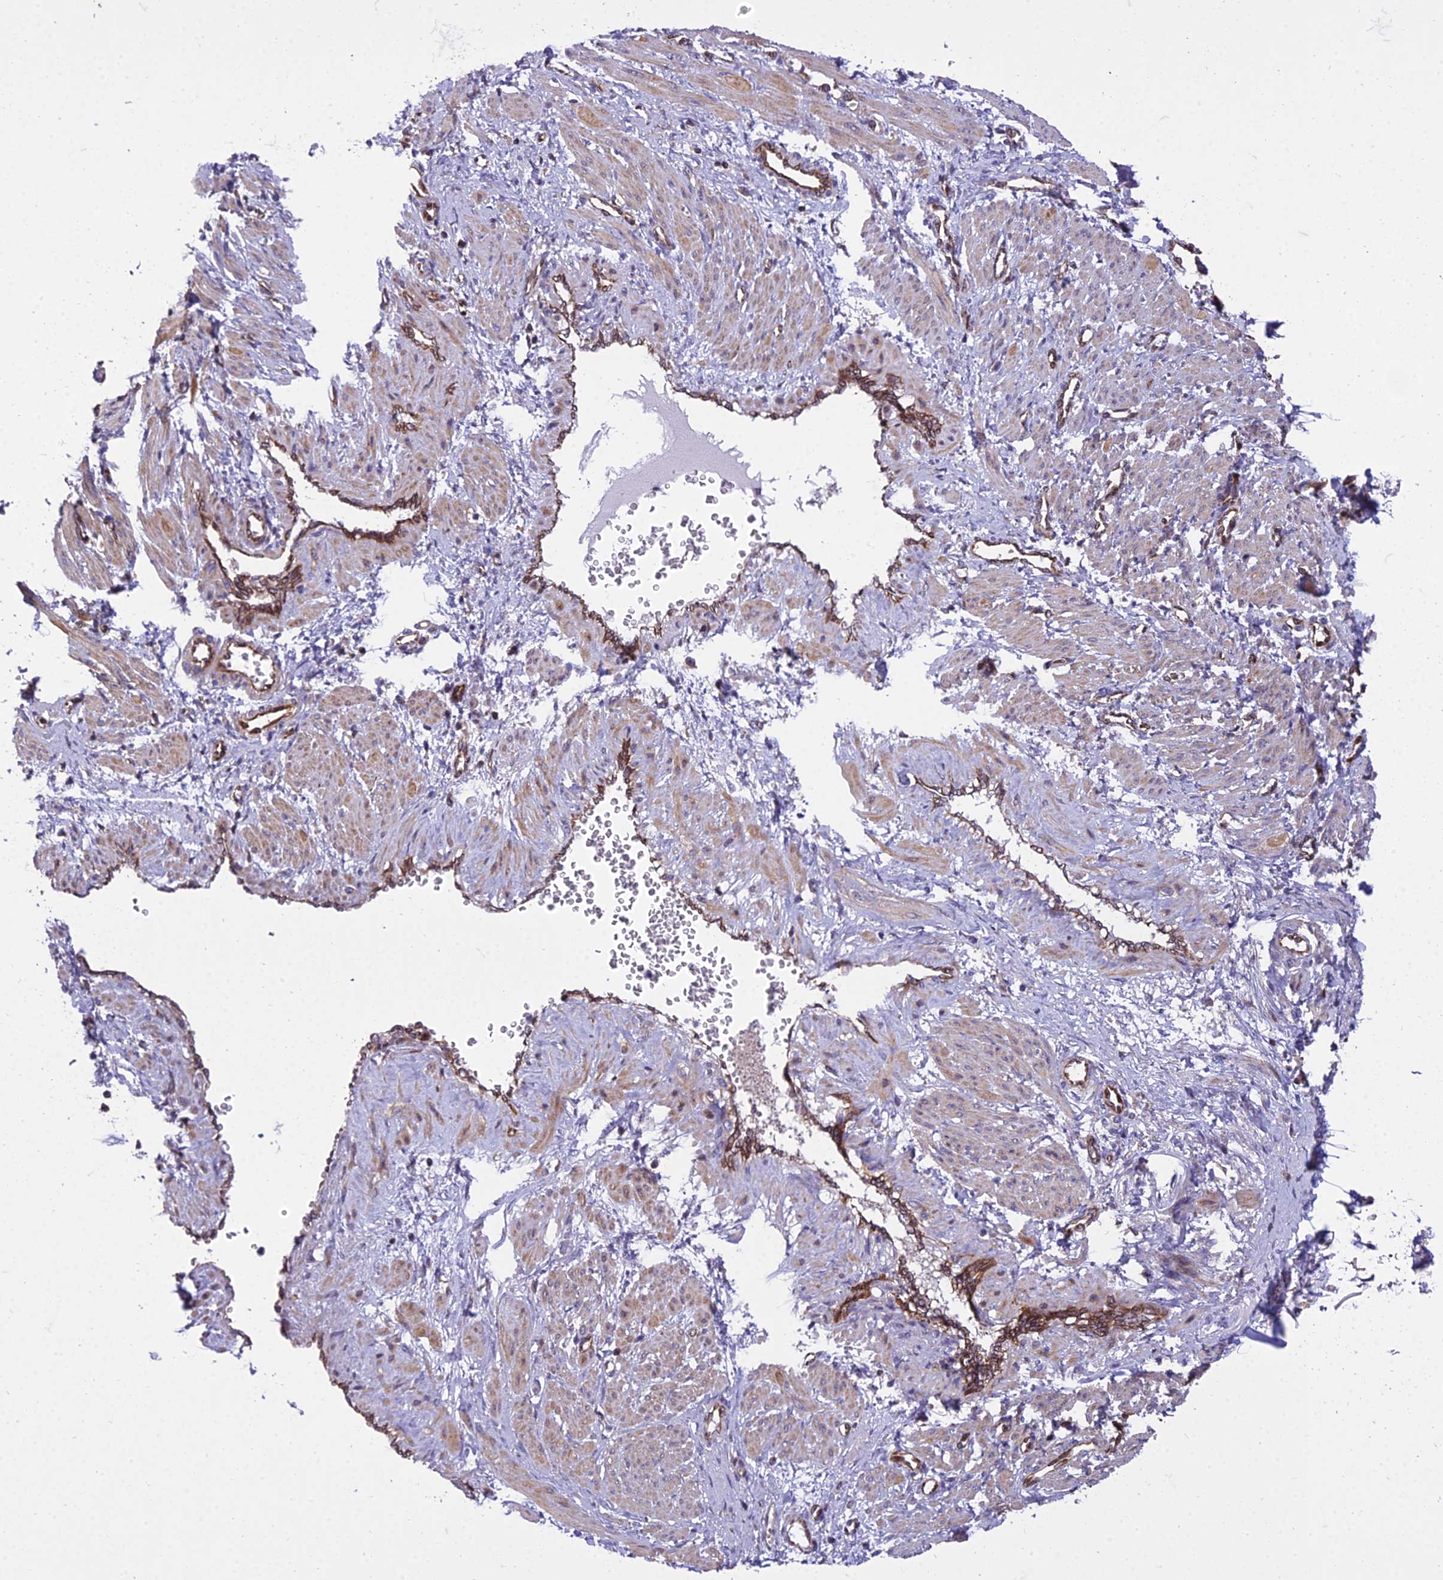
{"staining": {"intensity": "weak", "quantity": "25%-75%", "location": "cytoplasmic/membranous"}, "tissue": "smooth muscle", "cell_type": "Smooth muscle cells", "image_type": "normal", "snomed": [{"axis": "morphology", "description": "Normal tissue, NOS"}, {"axis": "topography", "description": "Endometrium"}], "caption": "Smooth muscle stained for a protein displays weak cytoplasmic/membranous positivity in smooth muscle cells. (Stains: DAB in brown, nuclei in blue, Microscopy: brightfield microscopy at high magnification).", "gene": "GIMAP1", "patient": {"sex": "female", "age": 33}}